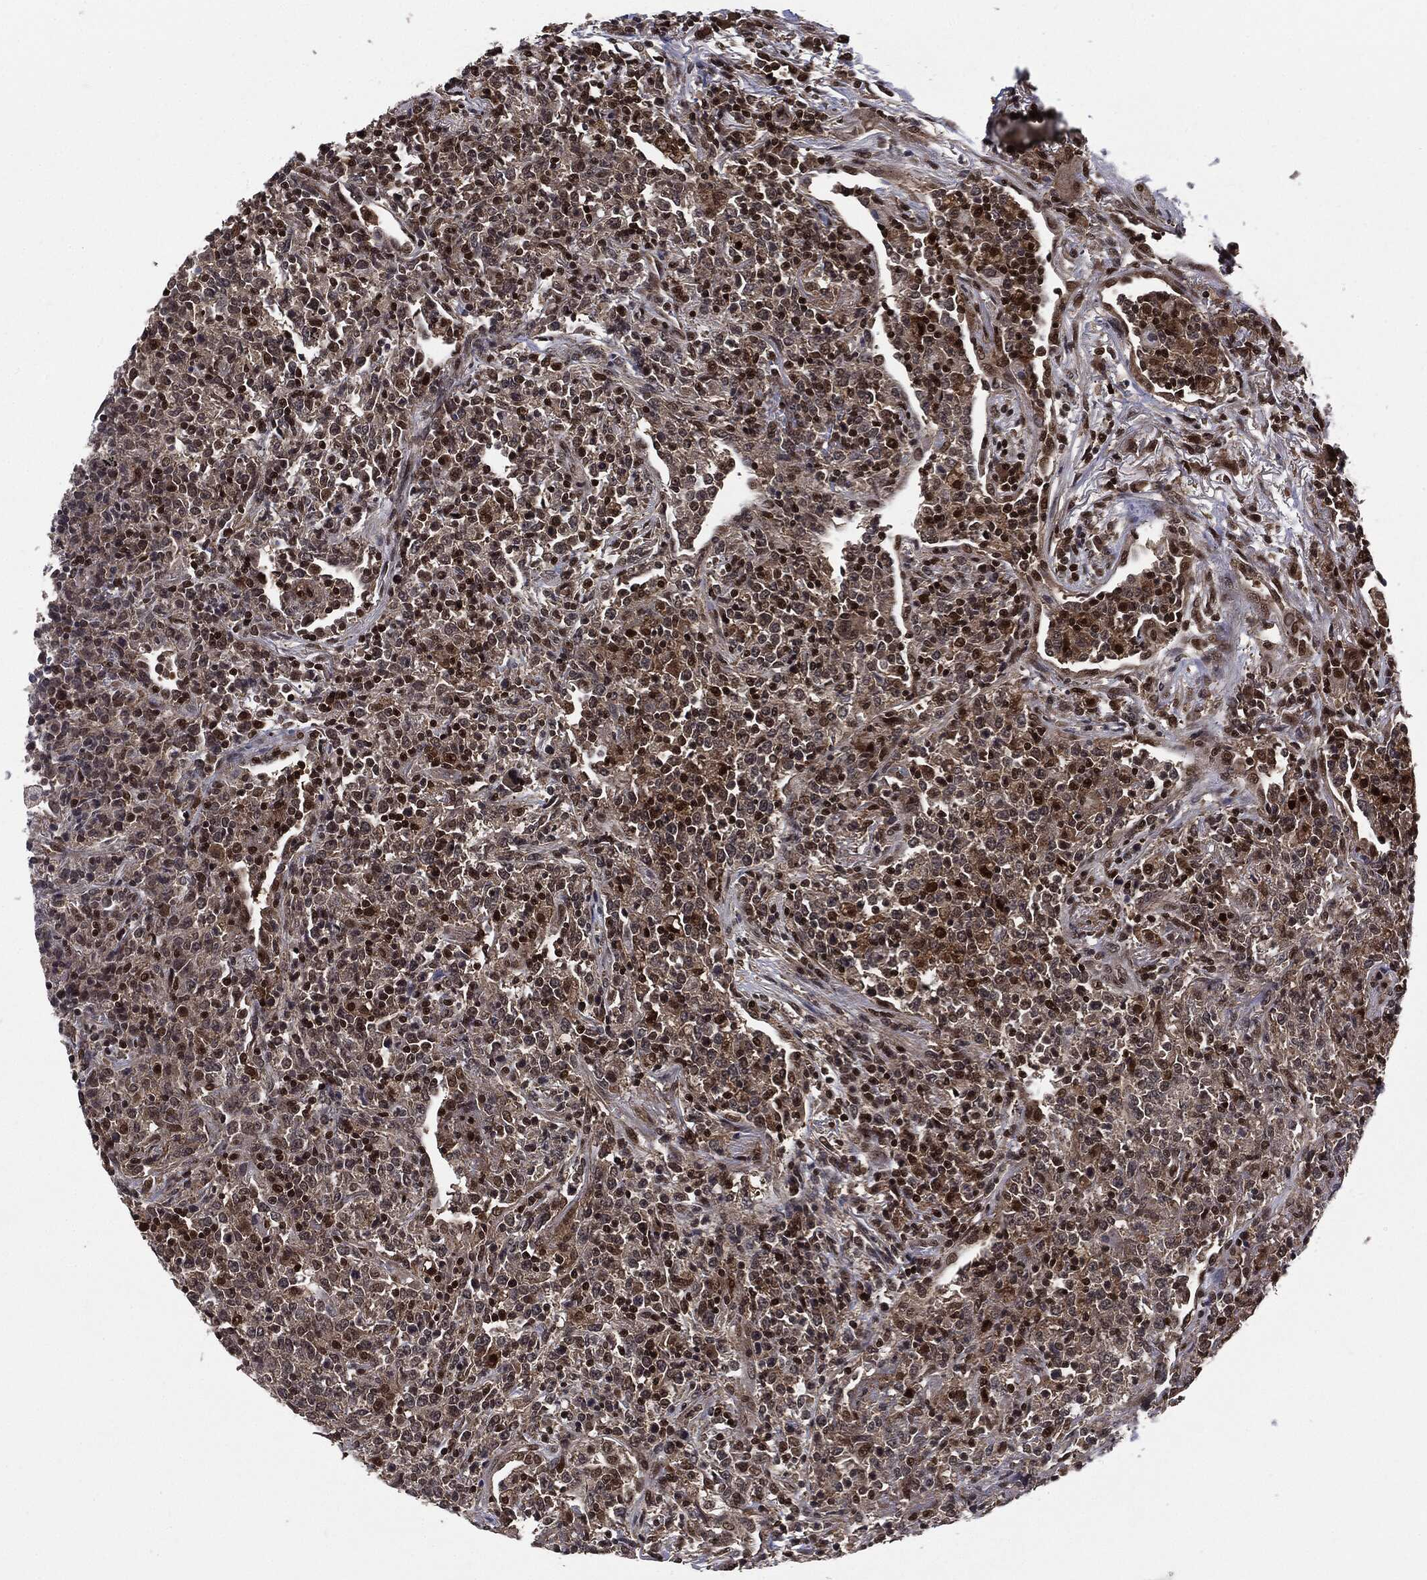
{"staining": {"intensity": "moderate", "quantity": "25%-75%", "location": "cytoplasmic/membranous,nuclear"}, "tissue": "lymphoma", "cell_type": "Tumor cells", "image_type": "cancer", "snomed": [{"axis": "morphology", "description": "Malignant lymphoma, non-Hodgkin's type, High grade"}, {"axis": "topography", "description": "Lung"}], "caption": "Immunohistochemistry (IHC) (DAB) staining of human lymphoma exhibits moderate cytoplasmic/membranous and nuclear protein expression in about 25%-75% of tumor cells. (Stains: DAB (3,3'-diaminobenzidine) in brown, nuclei in blue, Microscopy: brightfield microscopy at high magnification).", "gene": "PTPA", "patient": {"sex": "male", "age": 79}}